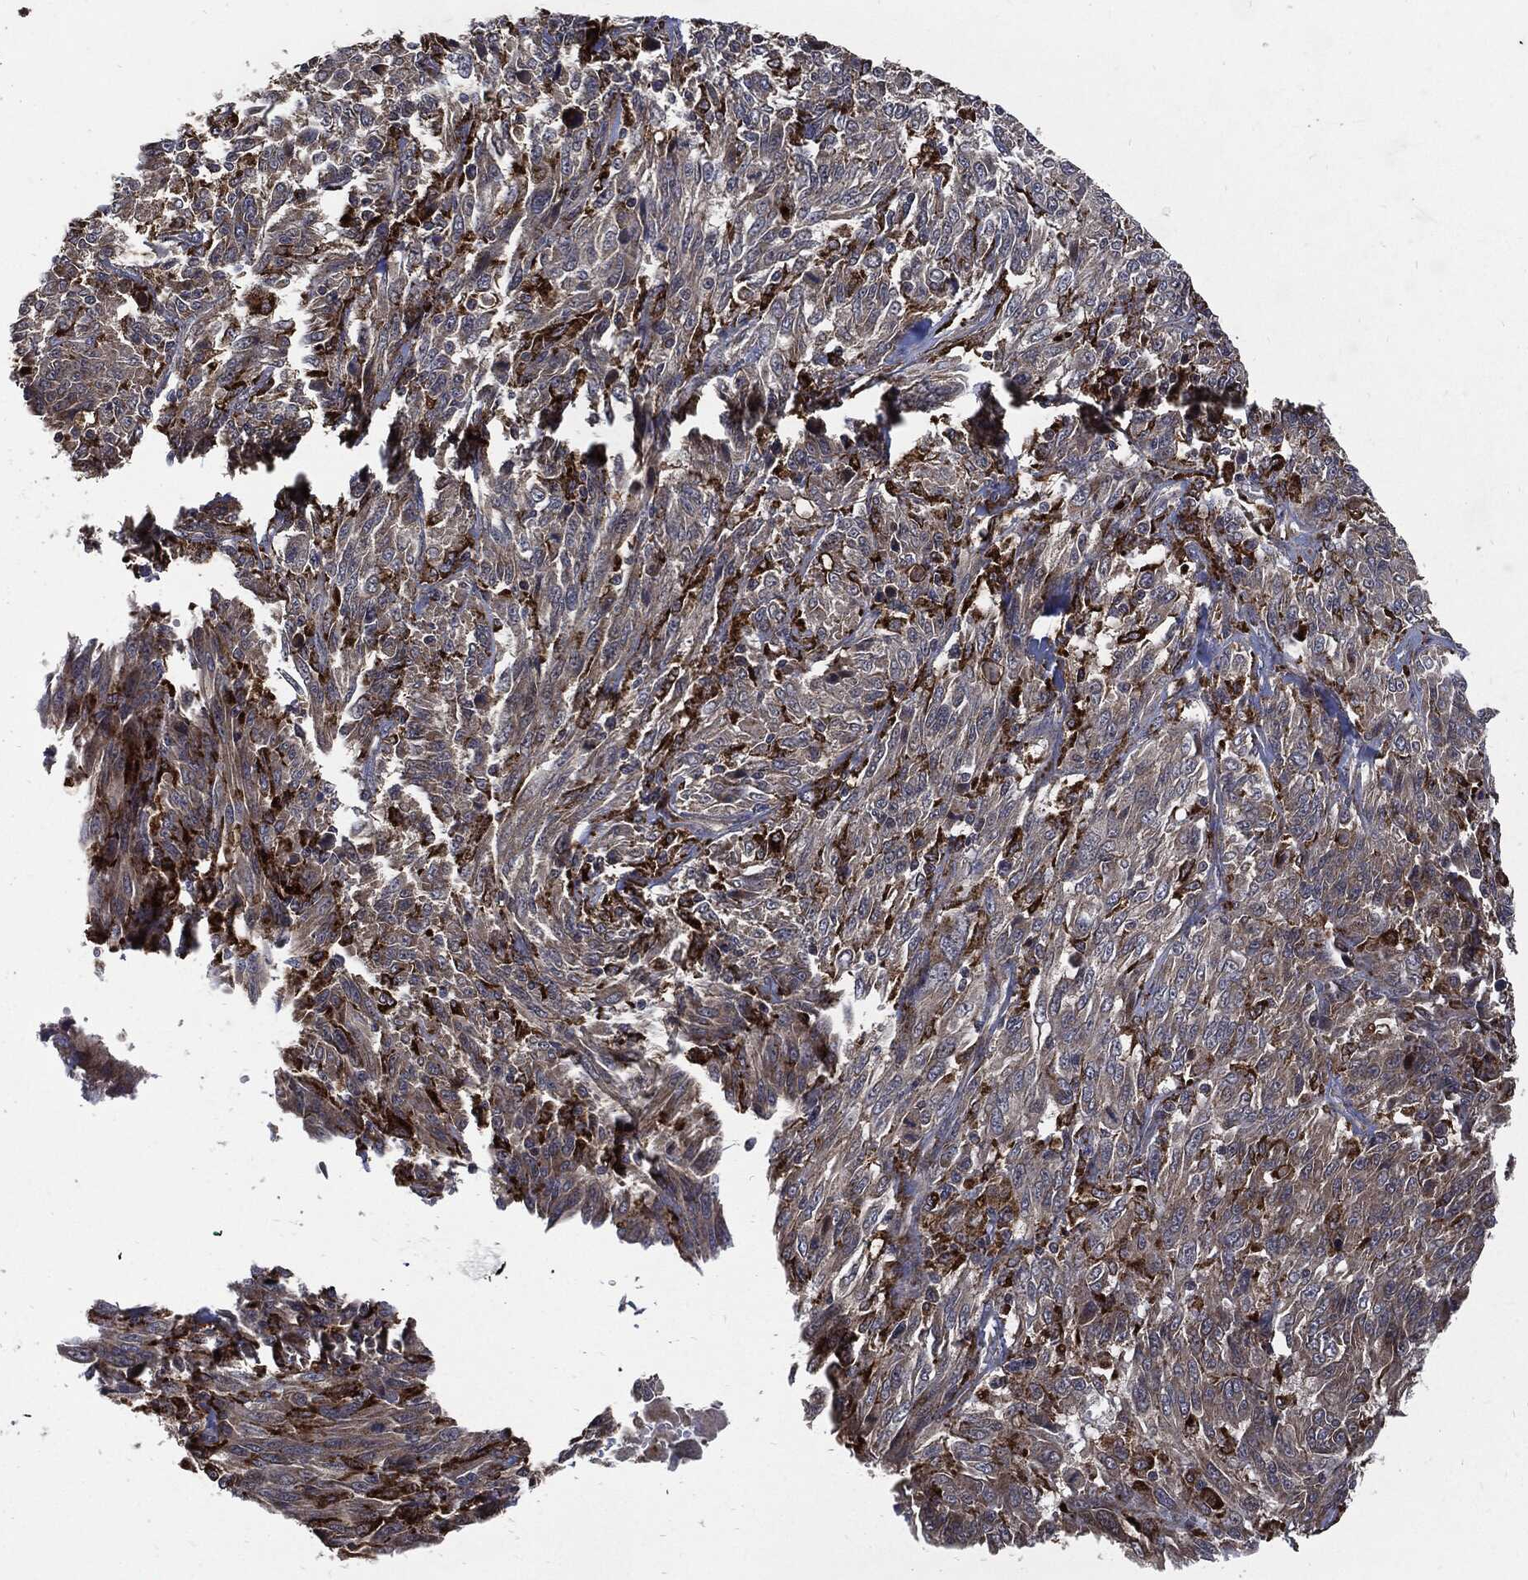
{"staining": {"intensity": "negative", "quantity": "none", "location": "none"}, "tissue": "melanoma", "cell_type": "Tumor cells", "image_type": "cancer", "snomed": [{"axis": "morphology", "description": "Malignant melanoma, NOS"}, {"axis": "topography", "description": "Skin"}], "caption": "The photomicrograph demonstrates no staining of tumor cells in melanoma.", "gene": "SLC31A2", "patient": {"sex": "female", "age": 91}}